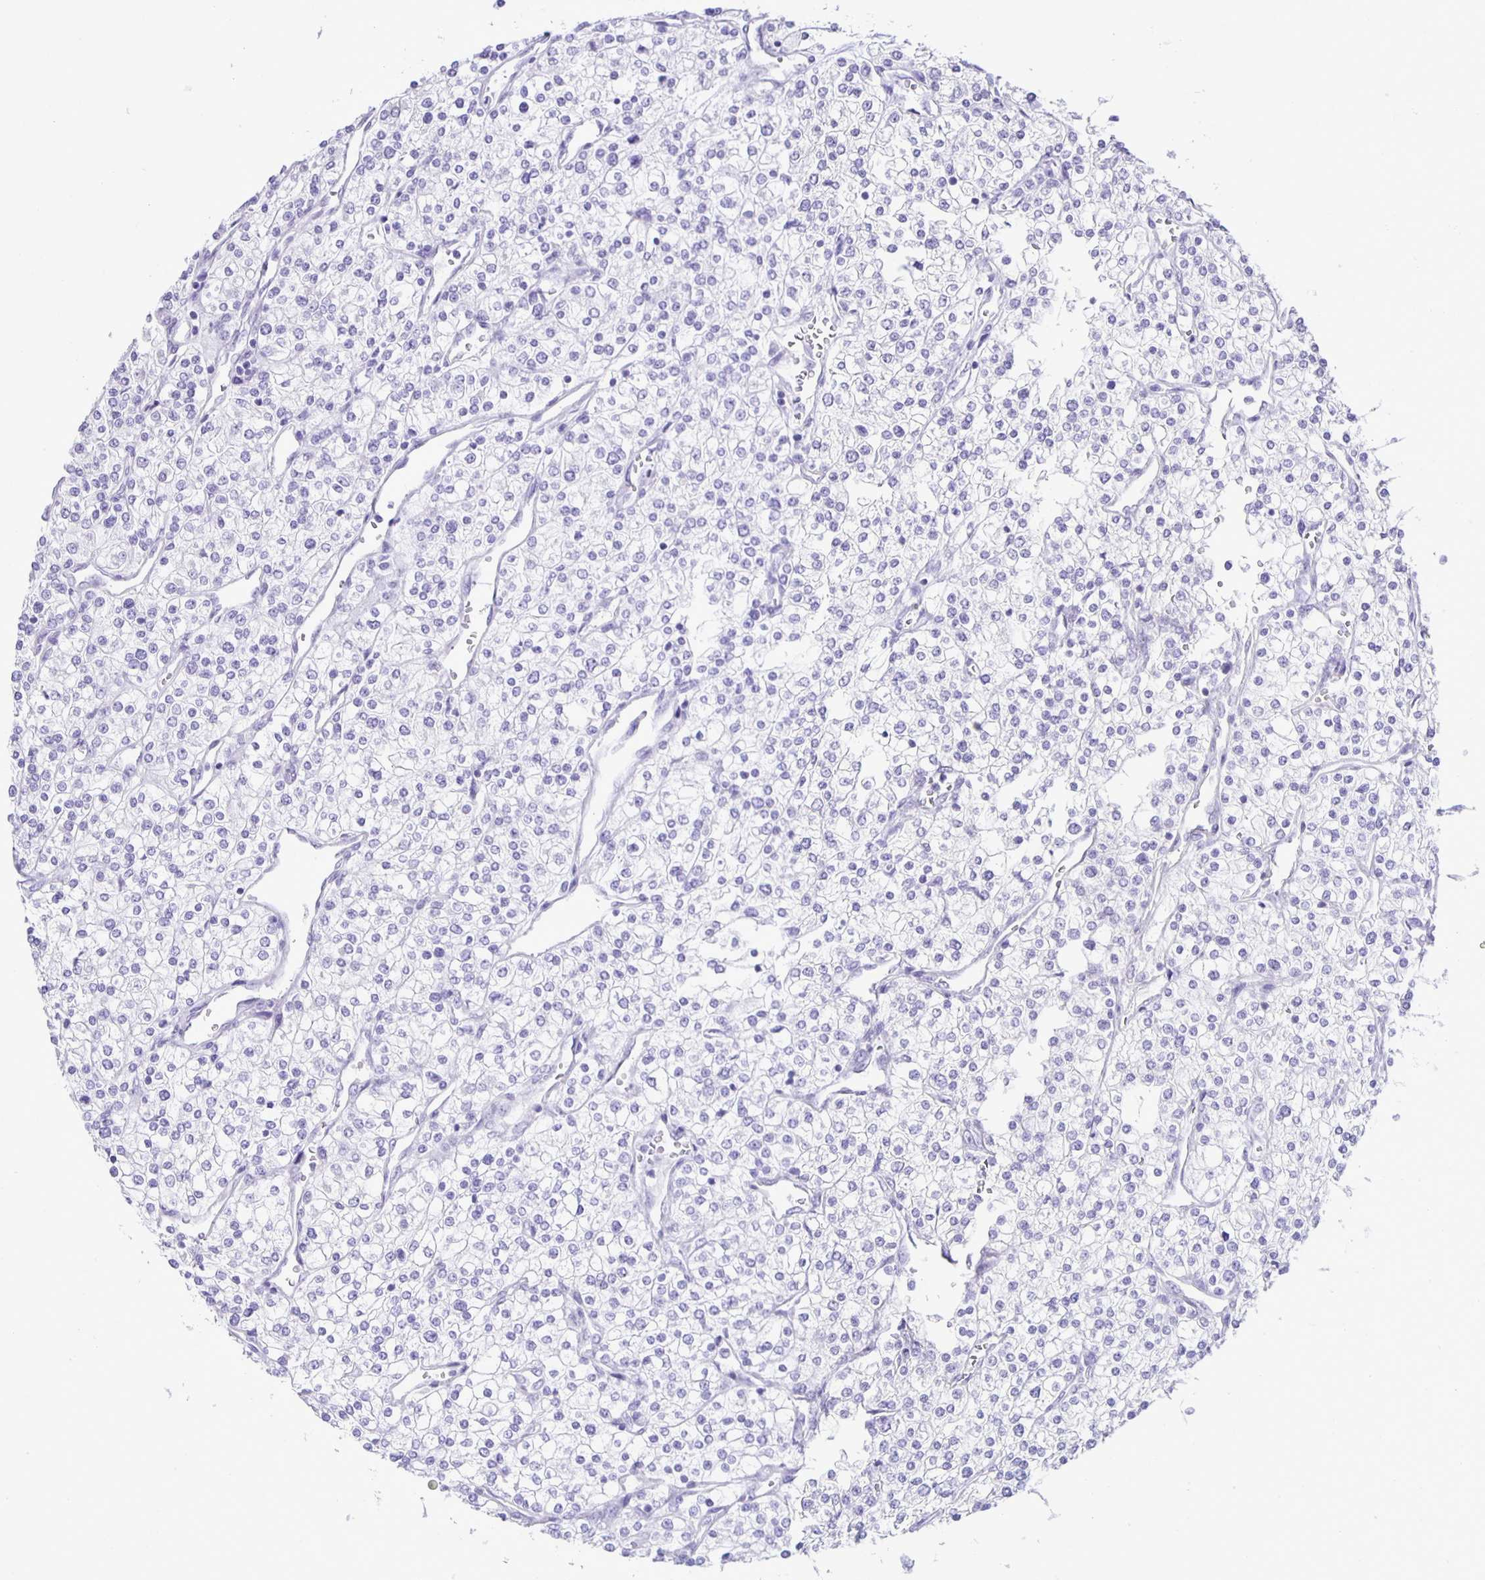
{"staining": {"intensity": "negative", "quantity": "none", "location": "none"}, "tissue": "renal cancer", "cell_type": "Tumor cells", "image_type": "cancer", "snomed": [{"axis": "morphology", "description": "Adenocarcinoma, NOS"}, {"axis": "topography", "description": "Kidney"}], "caption": "High power microscopy image of an immunohistochemistry (IHC) image of adenocarcinoma (renal), revealing no significant expression in tumor cells.", "gene": "EZHIP", "patient": {"sex": "male", "age": 80}}